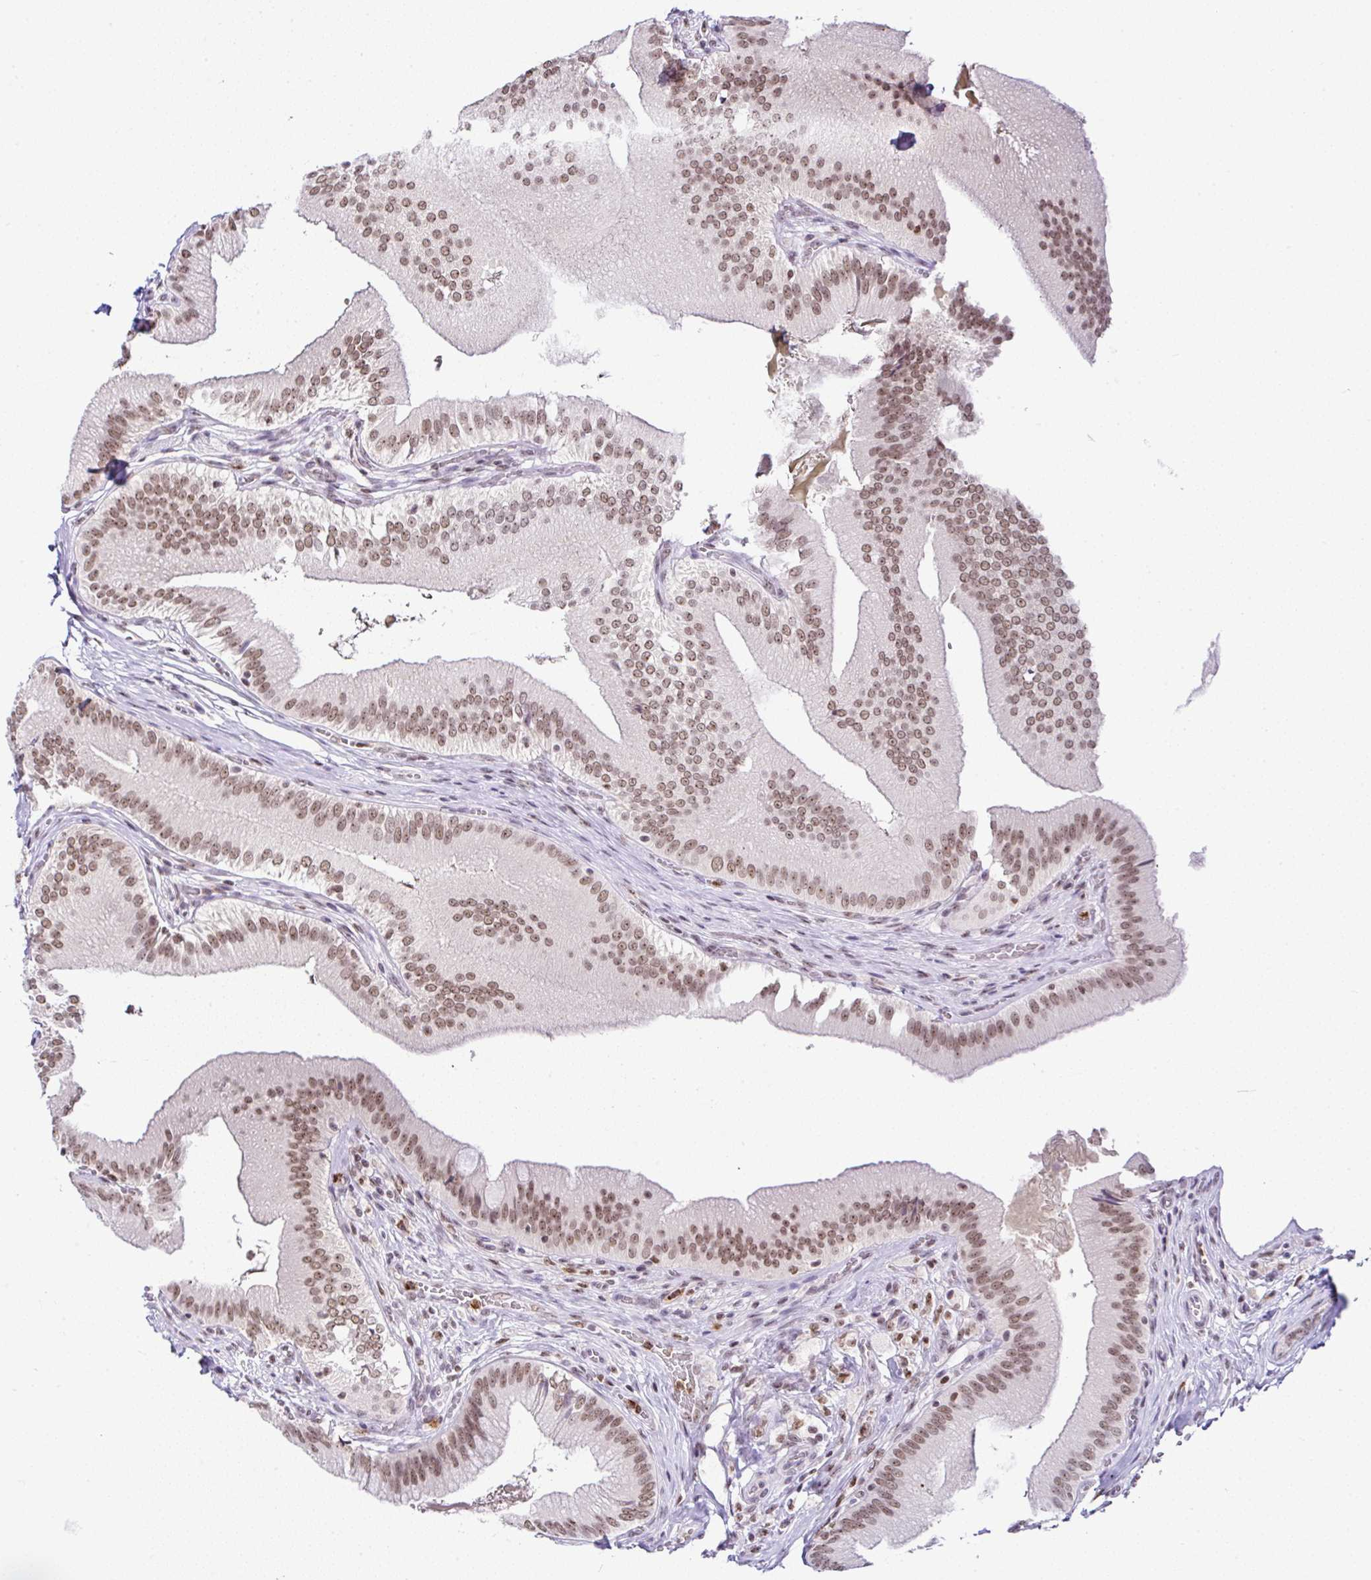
{"staining": {"intensity": "moderate", "quantity": ">75%", "location": "nuclear"}, "tissue": "gallbladder", "cell_type": "Glandular cells", "image_type": "normal", "snomed": [{"axis": "morphology", "description": "Normal tissue, NOS"}, {"axis": "topography", "description": "Gallbladder"}], "caption": "Immunohistochemical staining of benign gallbladder demonstrates >75% levels of moderate nuclear protein positivity in approximately >75% of glandular cells. (DAB IHC with brightfield microscopy, high magnification).", "gene": "PTPN2", "patient": {"sex": "male", "age": 17}}